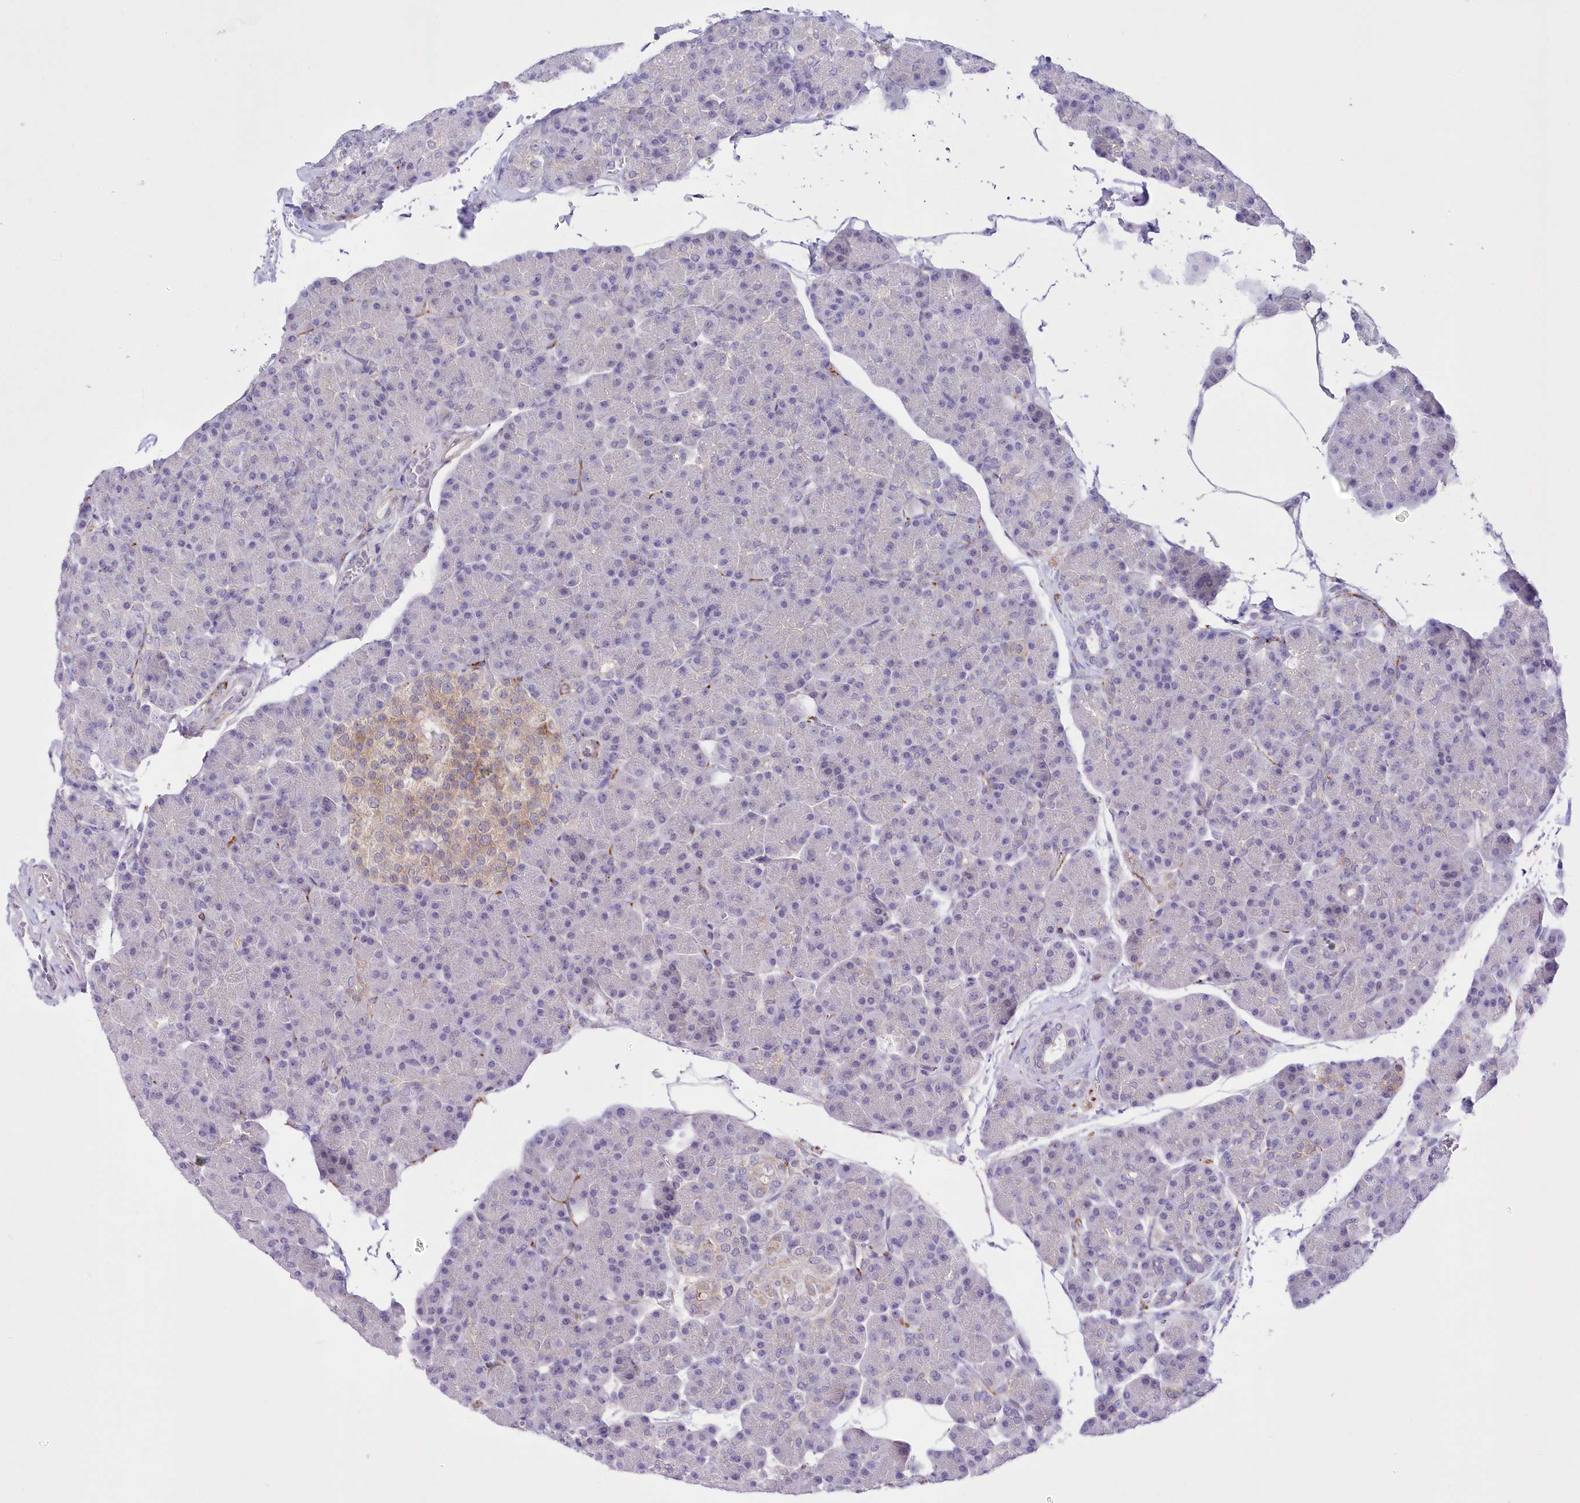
{"staining": {"intensity": "negative", "quantity": "none", "location": "none"}, "tissue": "pancreas", "cell_type": "Exocrine glandular cells", "image_type": "normal", "snomed": [{"axis": "morphology", "description": "Normal tissue, NOS"}, {"axis": "topography", "description": "Pancreas"}], "caption": "An immunohistochemistry (IHC) histopathology image of normal pancreas is shown. There is no staining in exocrine glandular cells of pancreas. (Stains: DAB (3,3'-diaminobenzidine) immunohistochemistry with hematoxylin counter stain, Microscopy: brightfield microscopy at high magnification).", "gene": "FAM241B", "patient": {"sex": "female", "age": 43}}